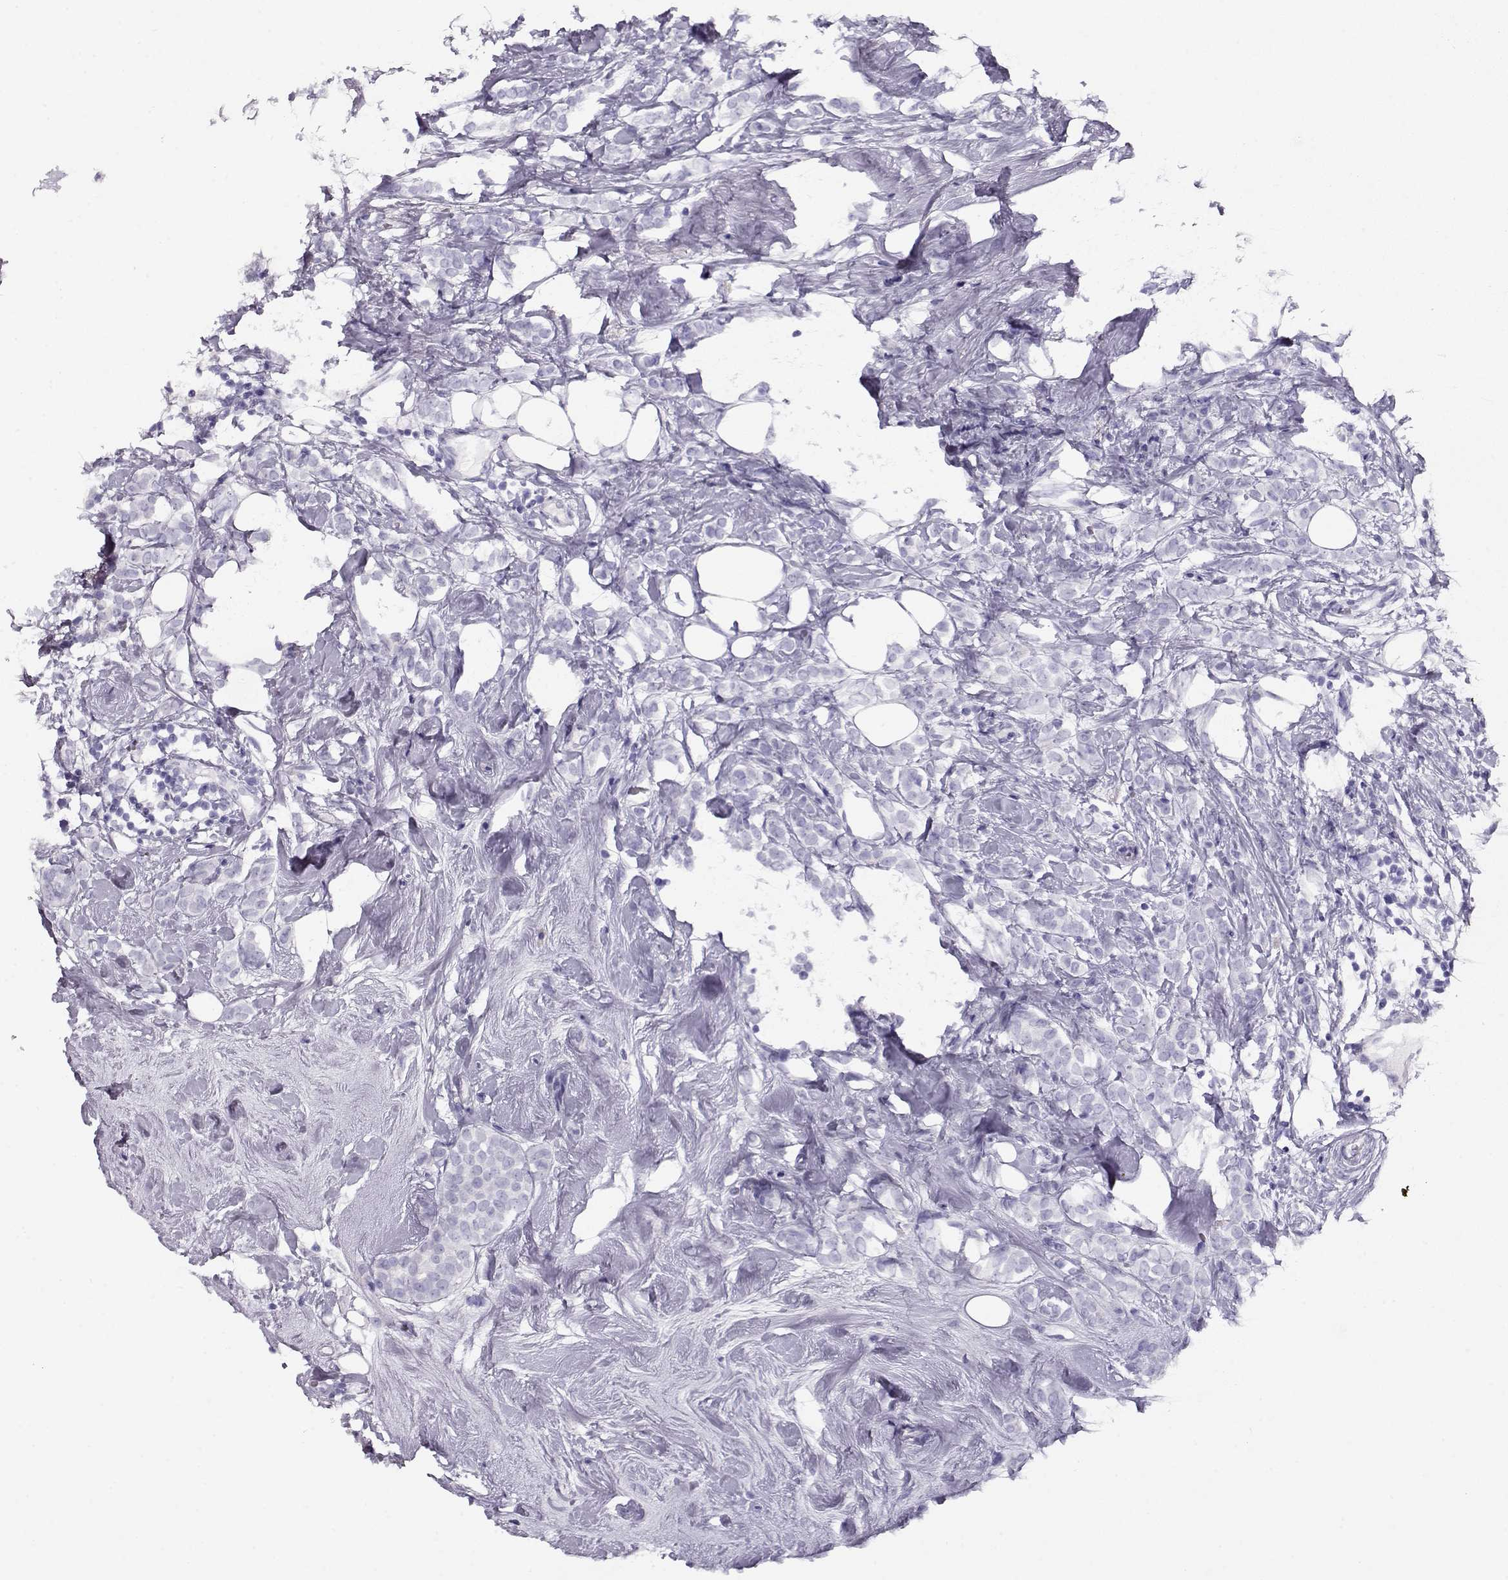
{"staining": {"intensity": "negative", "quantity": "none", "location": "none"}, "tissue": "breast cancer", "cell_type": "Tumor cells", "image_type": "cancer", "snomed": [{"axis": "morphology", "description": "Lobular carcinoma"}, {"axis": "topography", "description": "Breast"}], "caption": "Lobular carcinoma (breast) stained for a protein using immunohistochemistry (IHC) displays no staining tumor cells.", "gene": "CRX", "patient": {"sex": "female", "age": 49}}